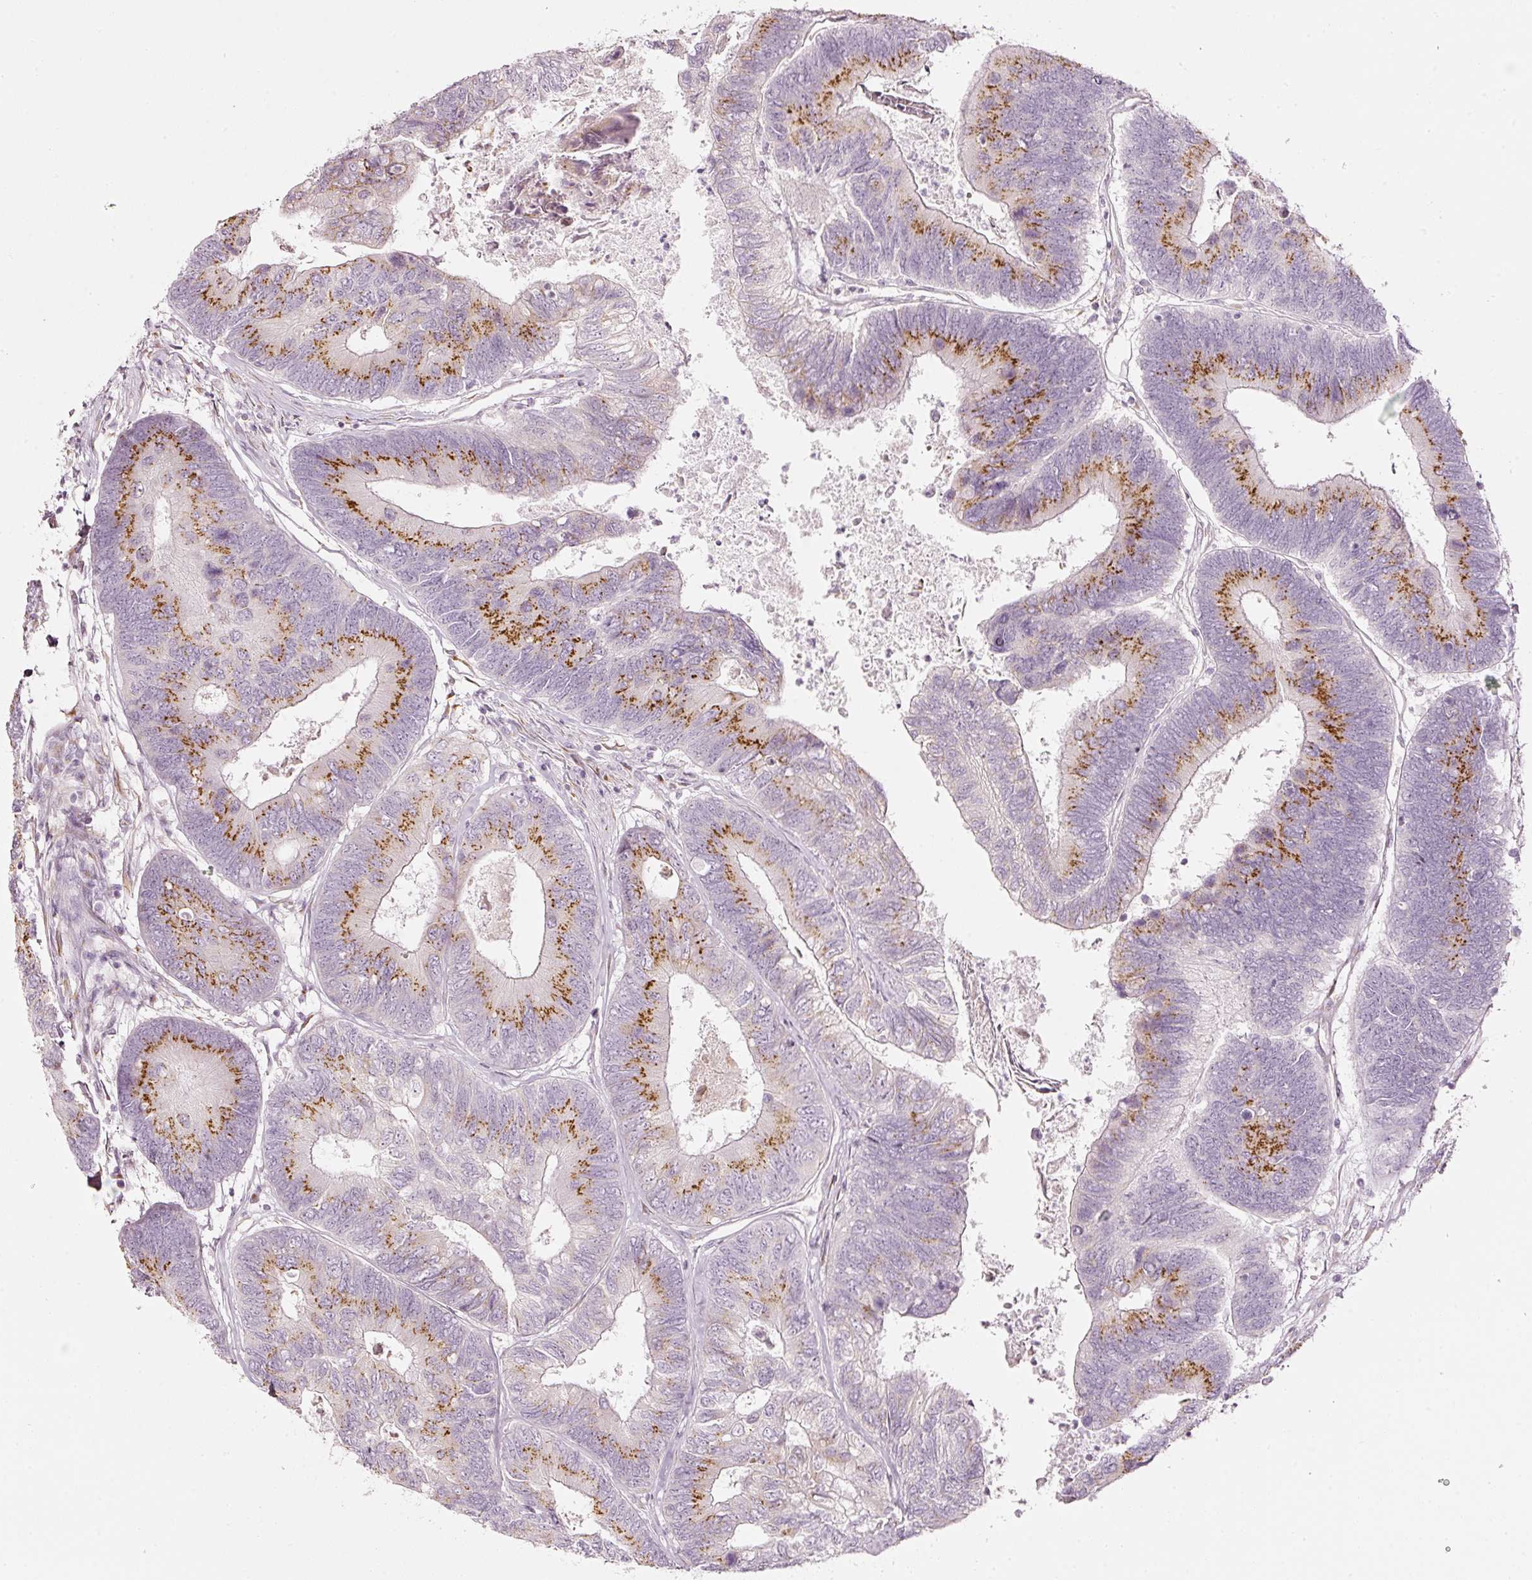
{"staining": {"intensity": "strong", "quantity": "25%-75%", "location": "cytoplasmic/membranous"}, "tissue": "colorectal cancer", "cell_type": "Tumor cells", "image_type": "cancer", "snomed": [{"axis": "morphology", "description": "Adenocarcinoma, NOS"}, {"axis": "topography", "description": "Colon"}], "caption": "IHC histopathology image of colorectal cancer stained for a protein (brown), which reveals high levels of strong cytoplasmic/membranous positivity in approximately 25%-75% of tumor cells.", "gene": "SDF4", "patient": {"sex": "female", "age": 67}}